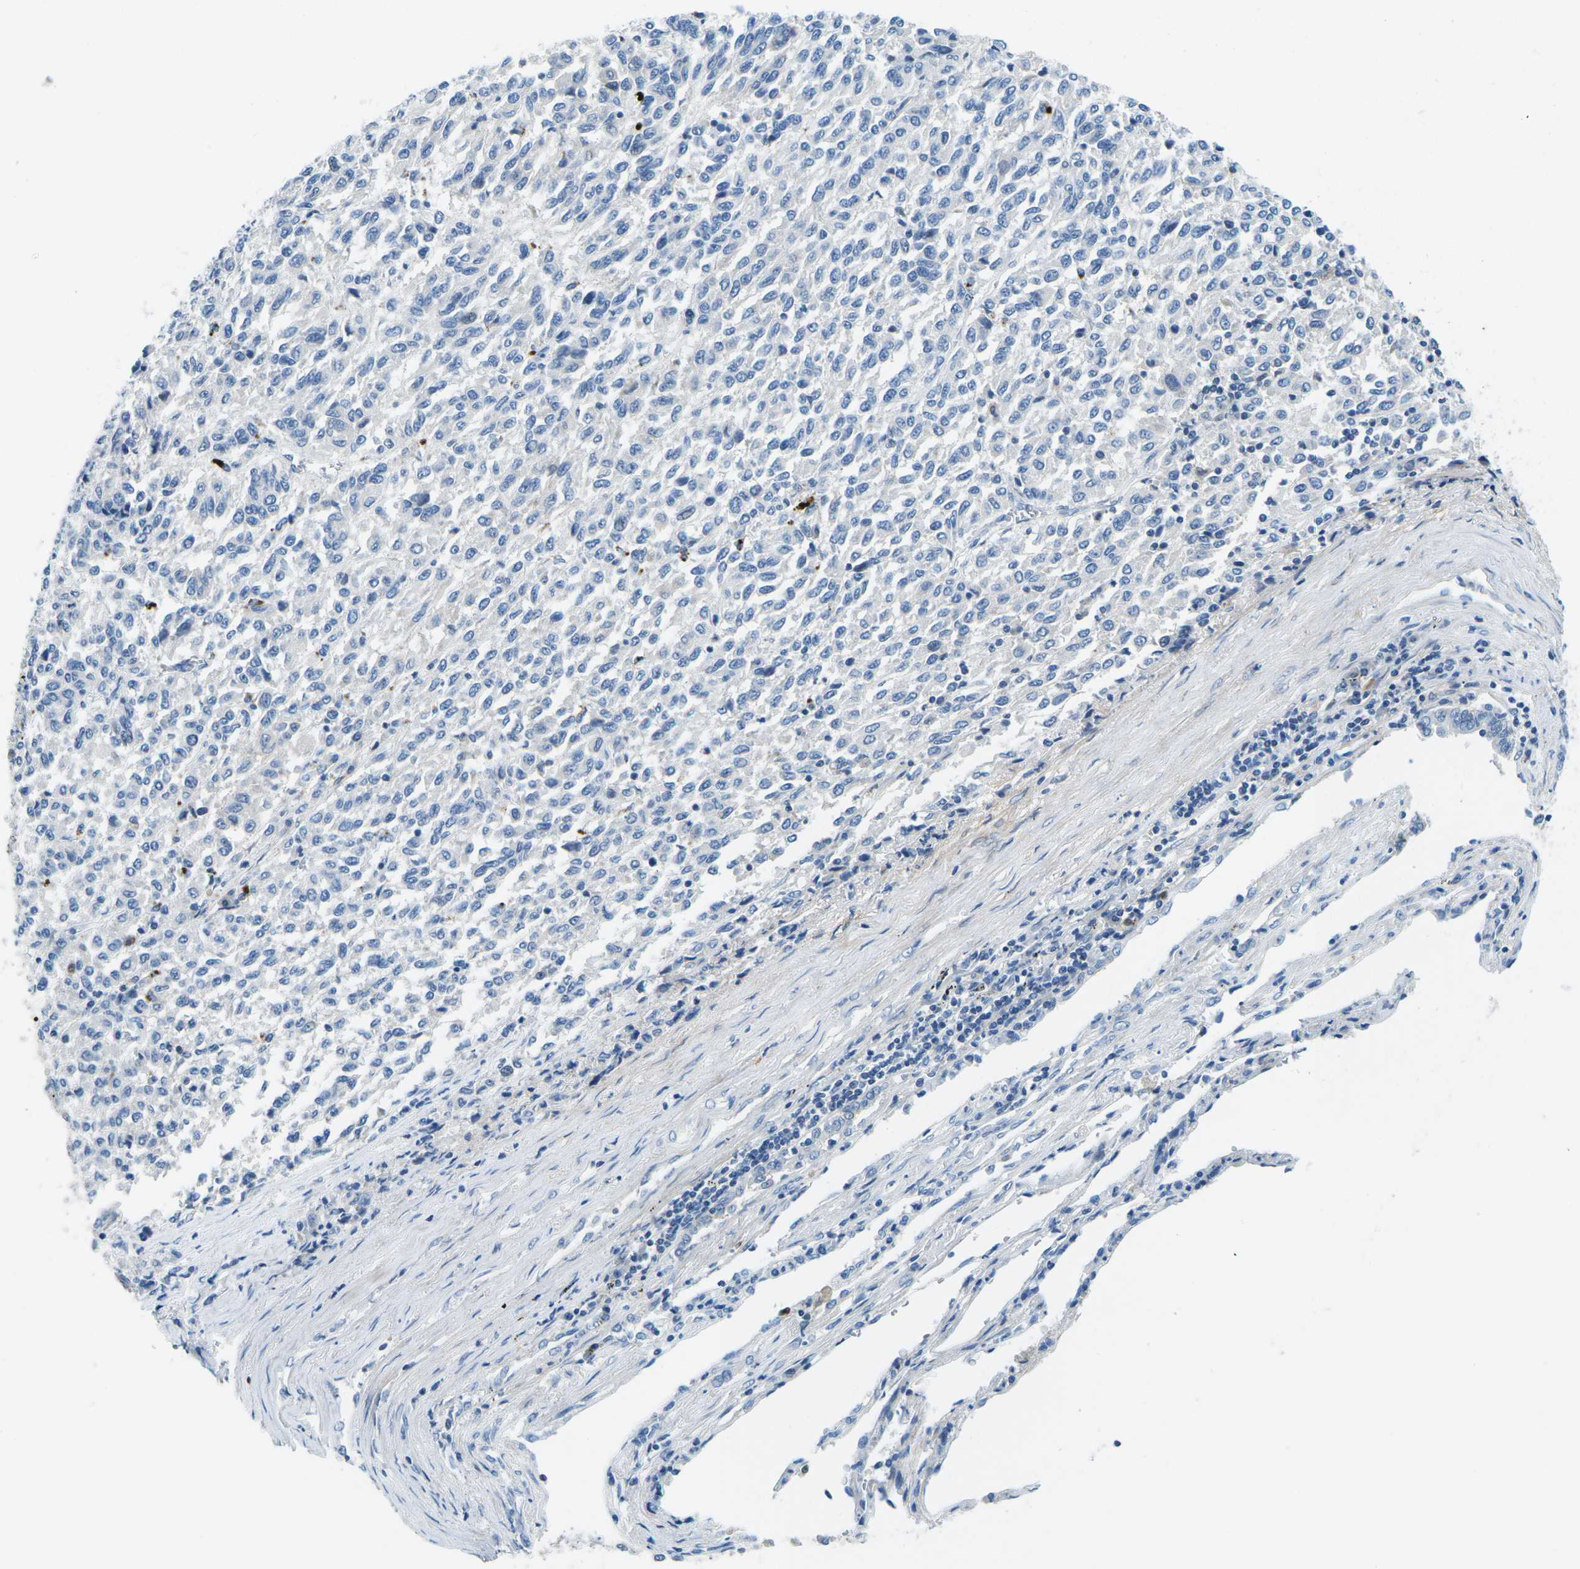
{"staining": {"intensity": "negative", "quantity": "none", "location": "none"}, "tissue": "melanoma", "cell_type": "Tumor cells", "image_type": "cancer", "snomed": [{"axis": "morphology", "description": "Malignant melanoma, Metastatic site"}, {"axis": "topography", "description": "Lung"}], "caption": "Immunohistochemistry (IHC) of human melanoma reveals no staining in tumor cells.", "gene": "CFB", "patient": {"sex": "male", "age": 64}}